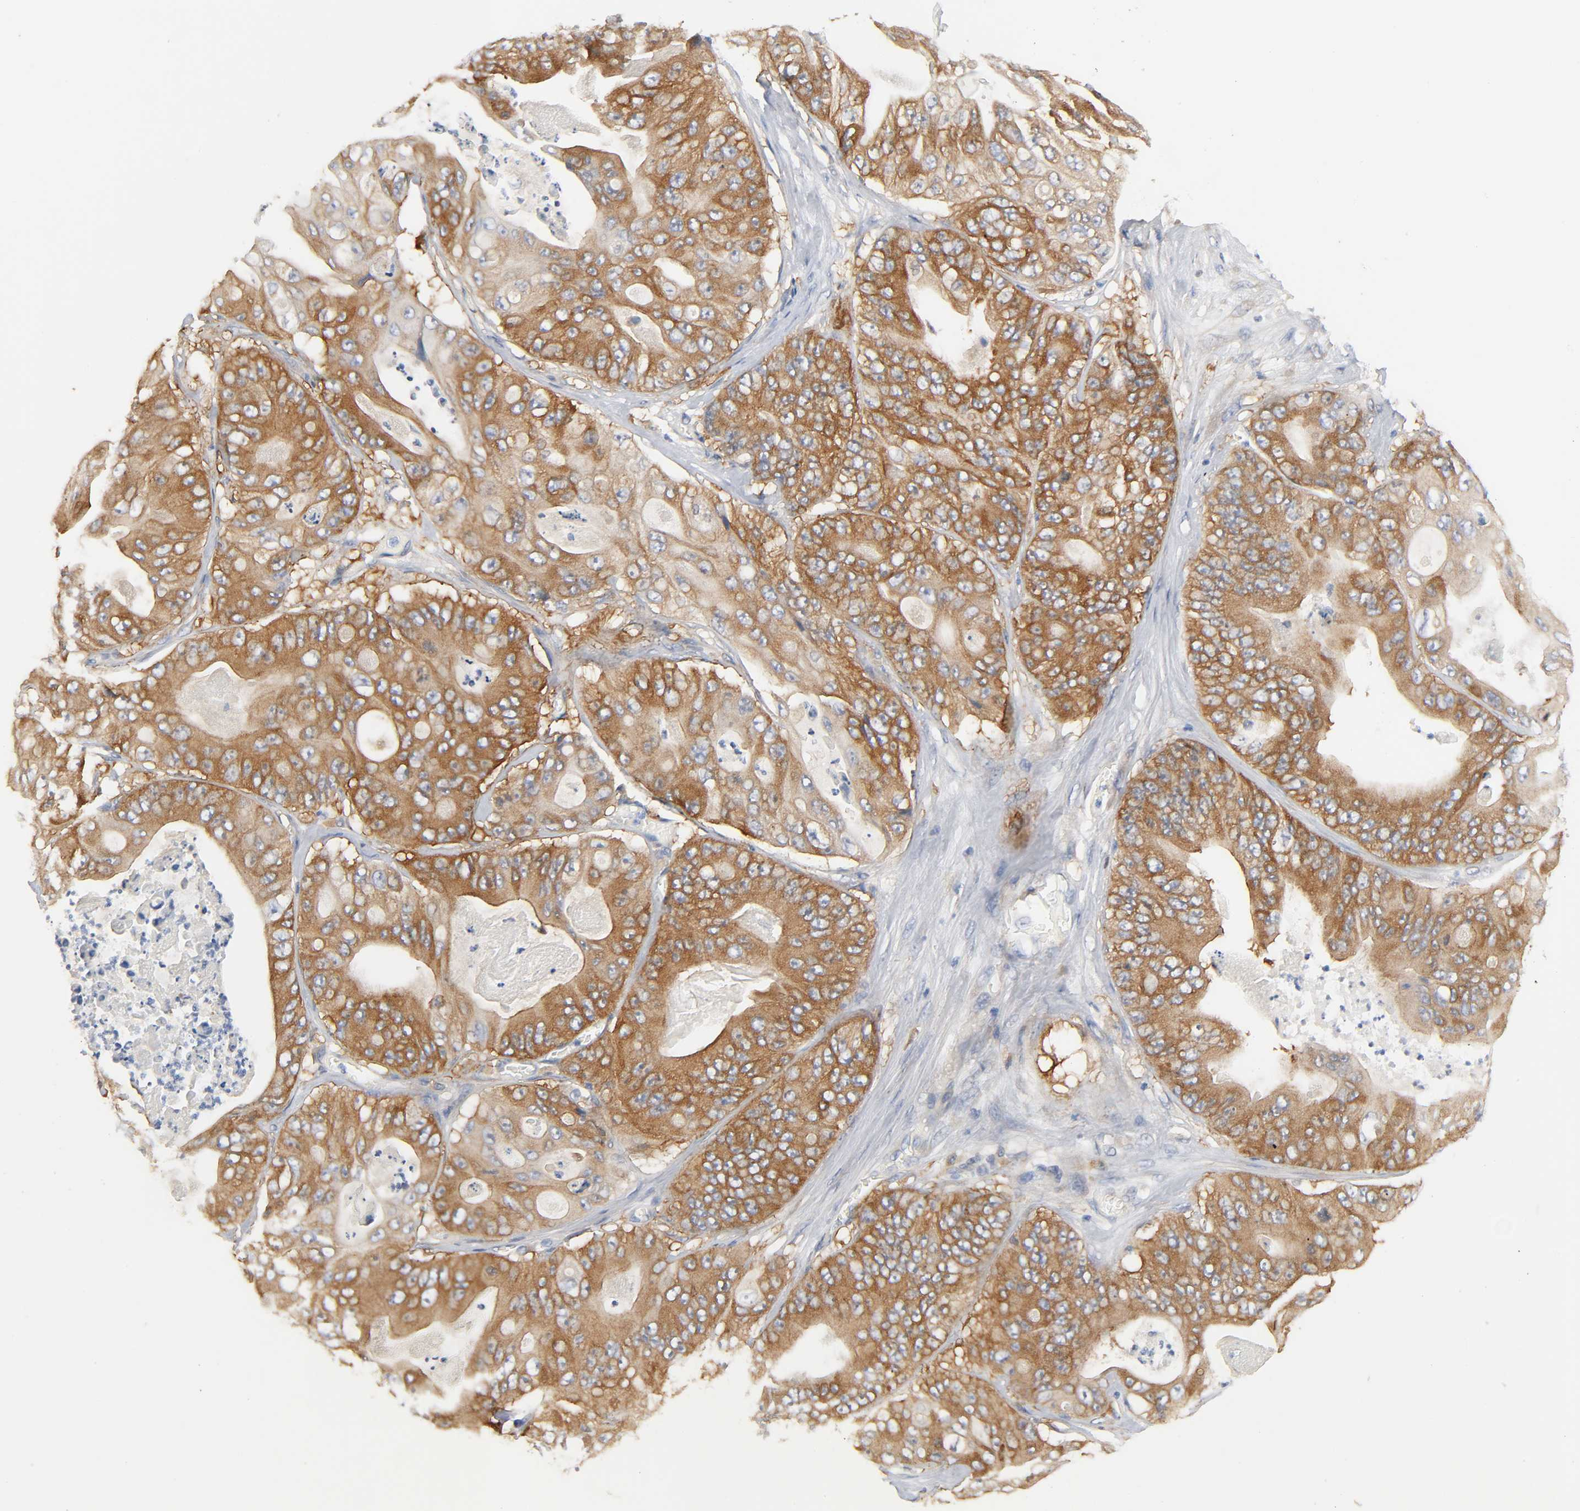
{"staining": {"intensity": "moderate", "quantity": ">75%", "location": "cytoplasmic/membranous"}, "tissue": "stomach cancer", "cell_type": "Tumor cells", "image_type": "cancer", "snomed": [{"axis": "morphology", "description": "Adenocarcinoma, NOS"}, {"axis": "topography", "description": "Stomach"}], "caption": "Stomach adenocarcinoma tissue exhibits moderate cytoplasmic/membranous positivity in approximately >75% of tumor cells, visualized by immunohistochemistry.", "gene": "BIN1", "patient": {"sex": "female", "age": 73}}